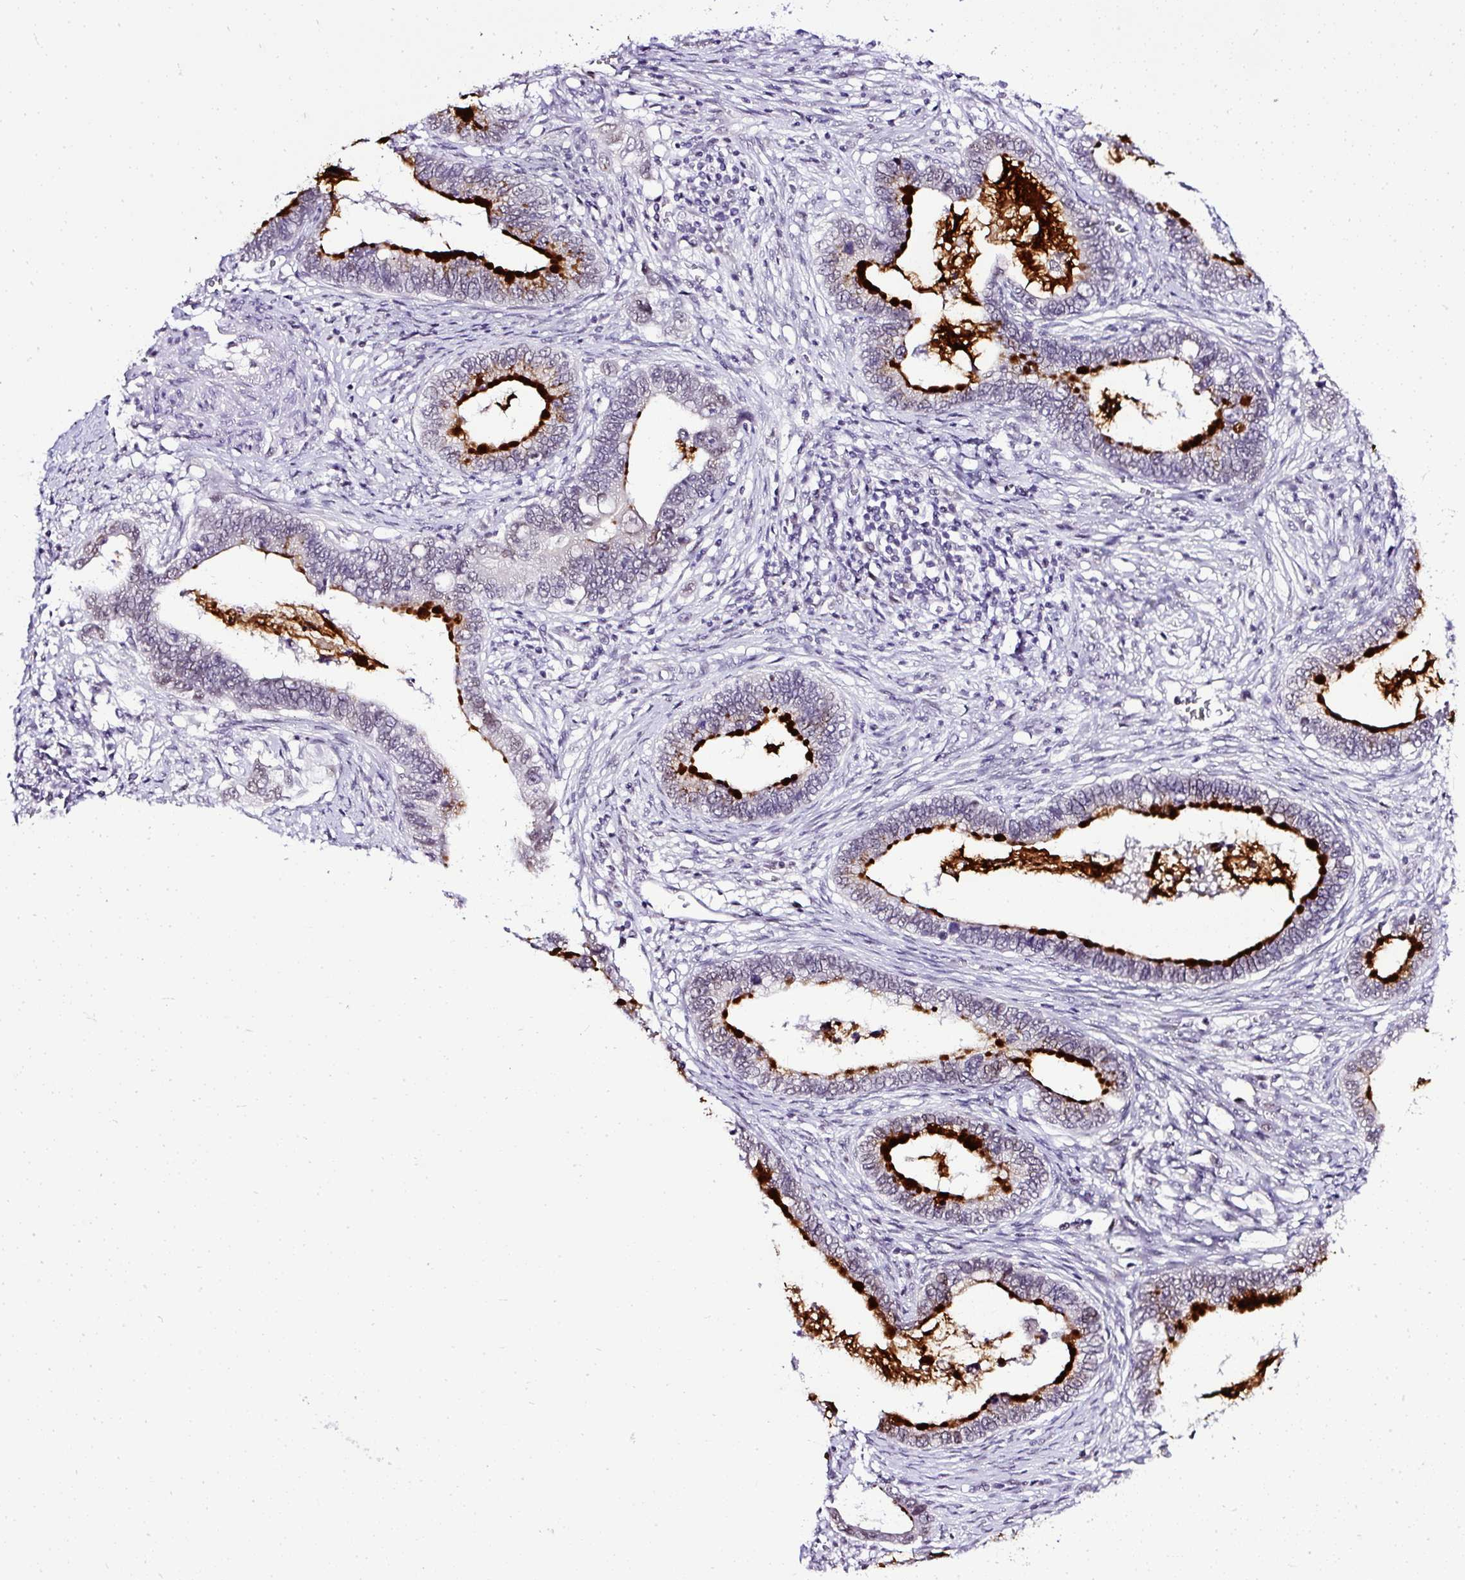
{"staining": {"intensity": "strong", "quantity": "25%-75%", "location": "cytoplasmic/membranous"}, "tissue": "cervical cancer", "cell_type": "Tumor cells", "image_type": "cancer", "snomed": [{"axis": "morphology", "description": "Adenocarcinoma, NOS"}, {"axis": "topography", "description": "Cervix"}], "caption": "Cervical cancer (adenocarcinoma) stained with a brown dye displays strong cytoplasmic/membranous positive positivity in approximately 25%-75% of tumor cells.", "gene": "WNT10B", "patient": {"sex": "female", "age": 44}}